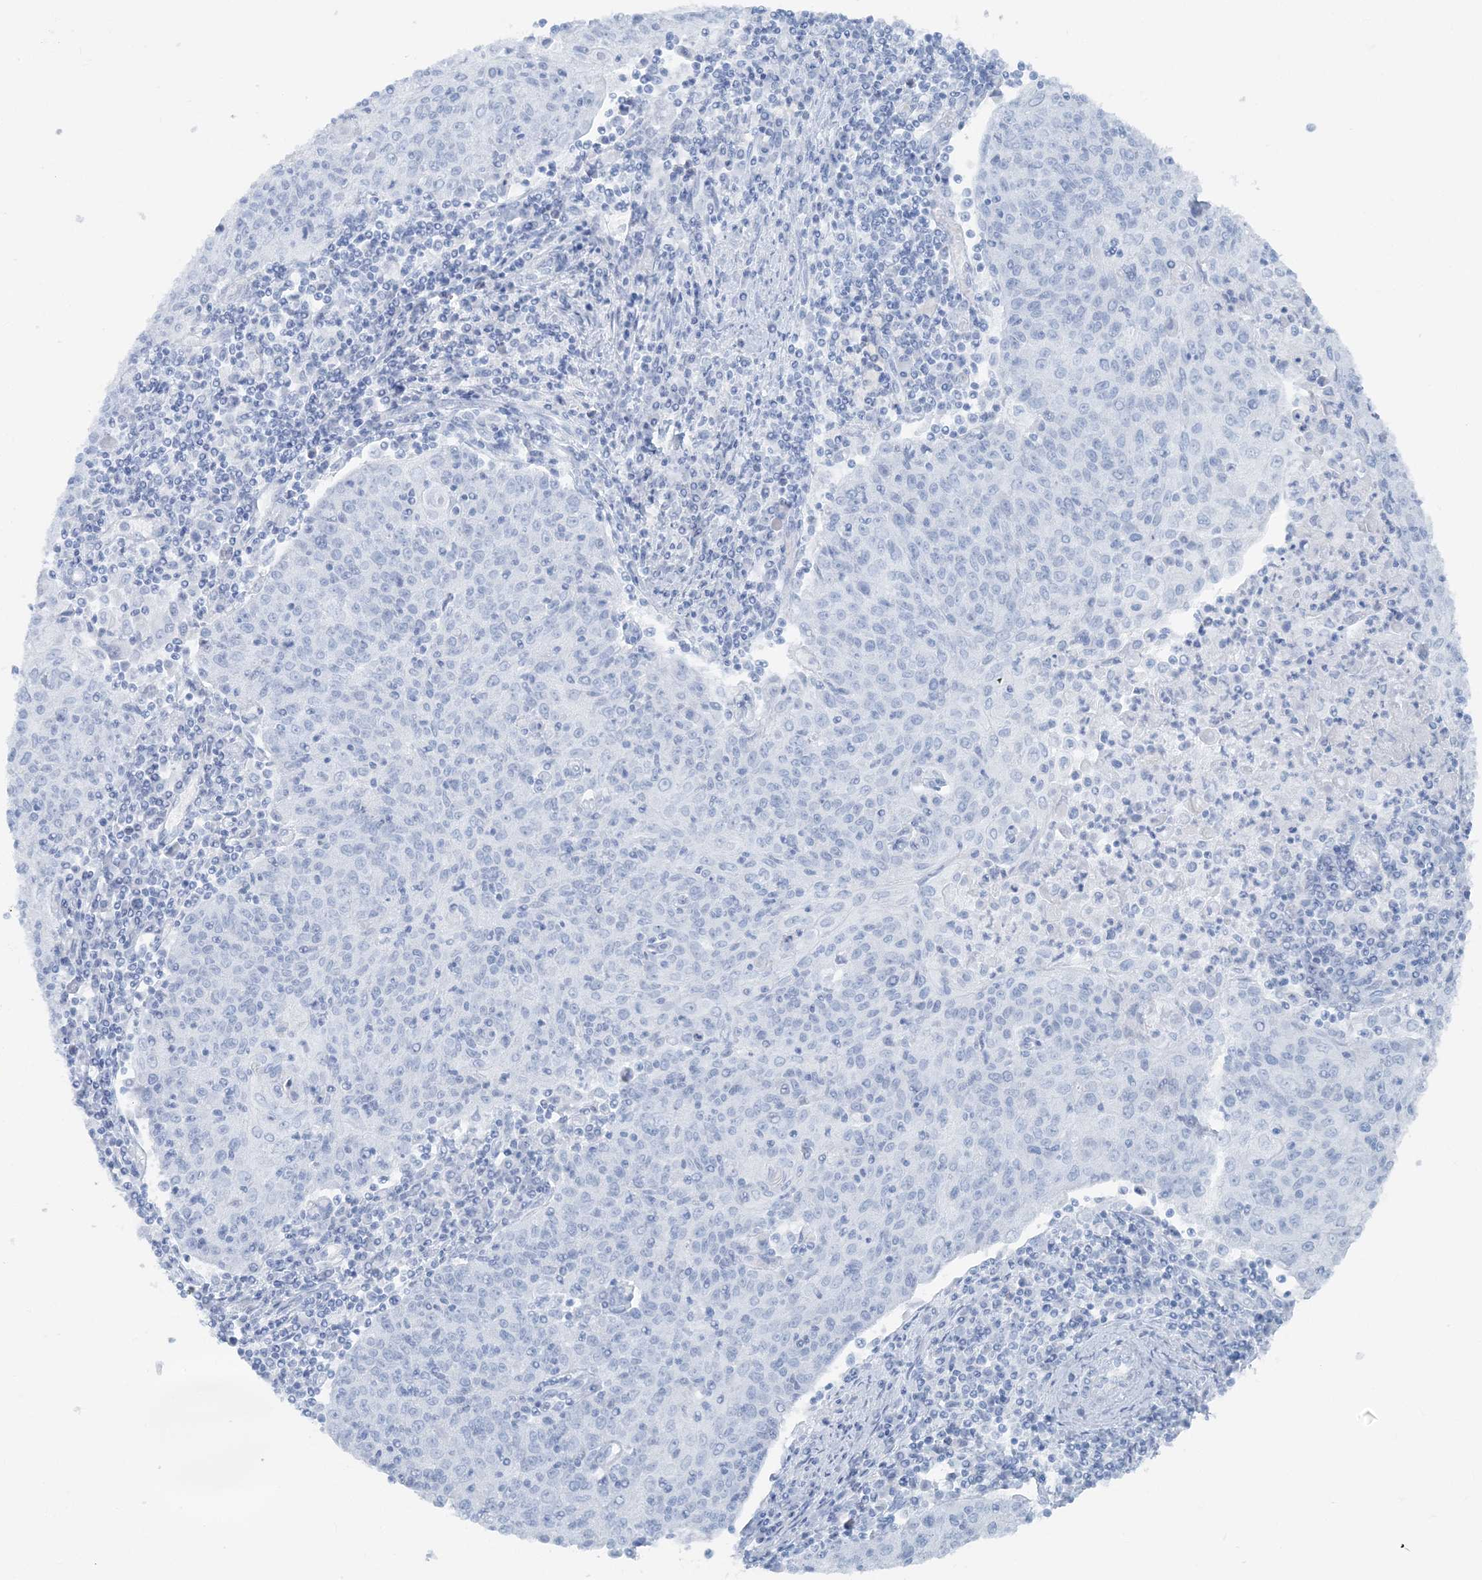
{"staining": {"intensity": "negative", "quantity": "none", "location": "none"}, "tissue": "cervical cancer", "cell_type": "Tumor cells", "image_type": "cancer", "snomed": [{"axis": "morphology", "description": "Squamous cell carcinoma, NOS"}, {"axis": "topography", "description": "Cervix"}], "caption": "An IHC histopathology image of cervical cancer is shown. There is no staining in tumor cells of cervical cancer.", "gene": "ATP11A", "patient": {"sex": "female", "age": 48}}